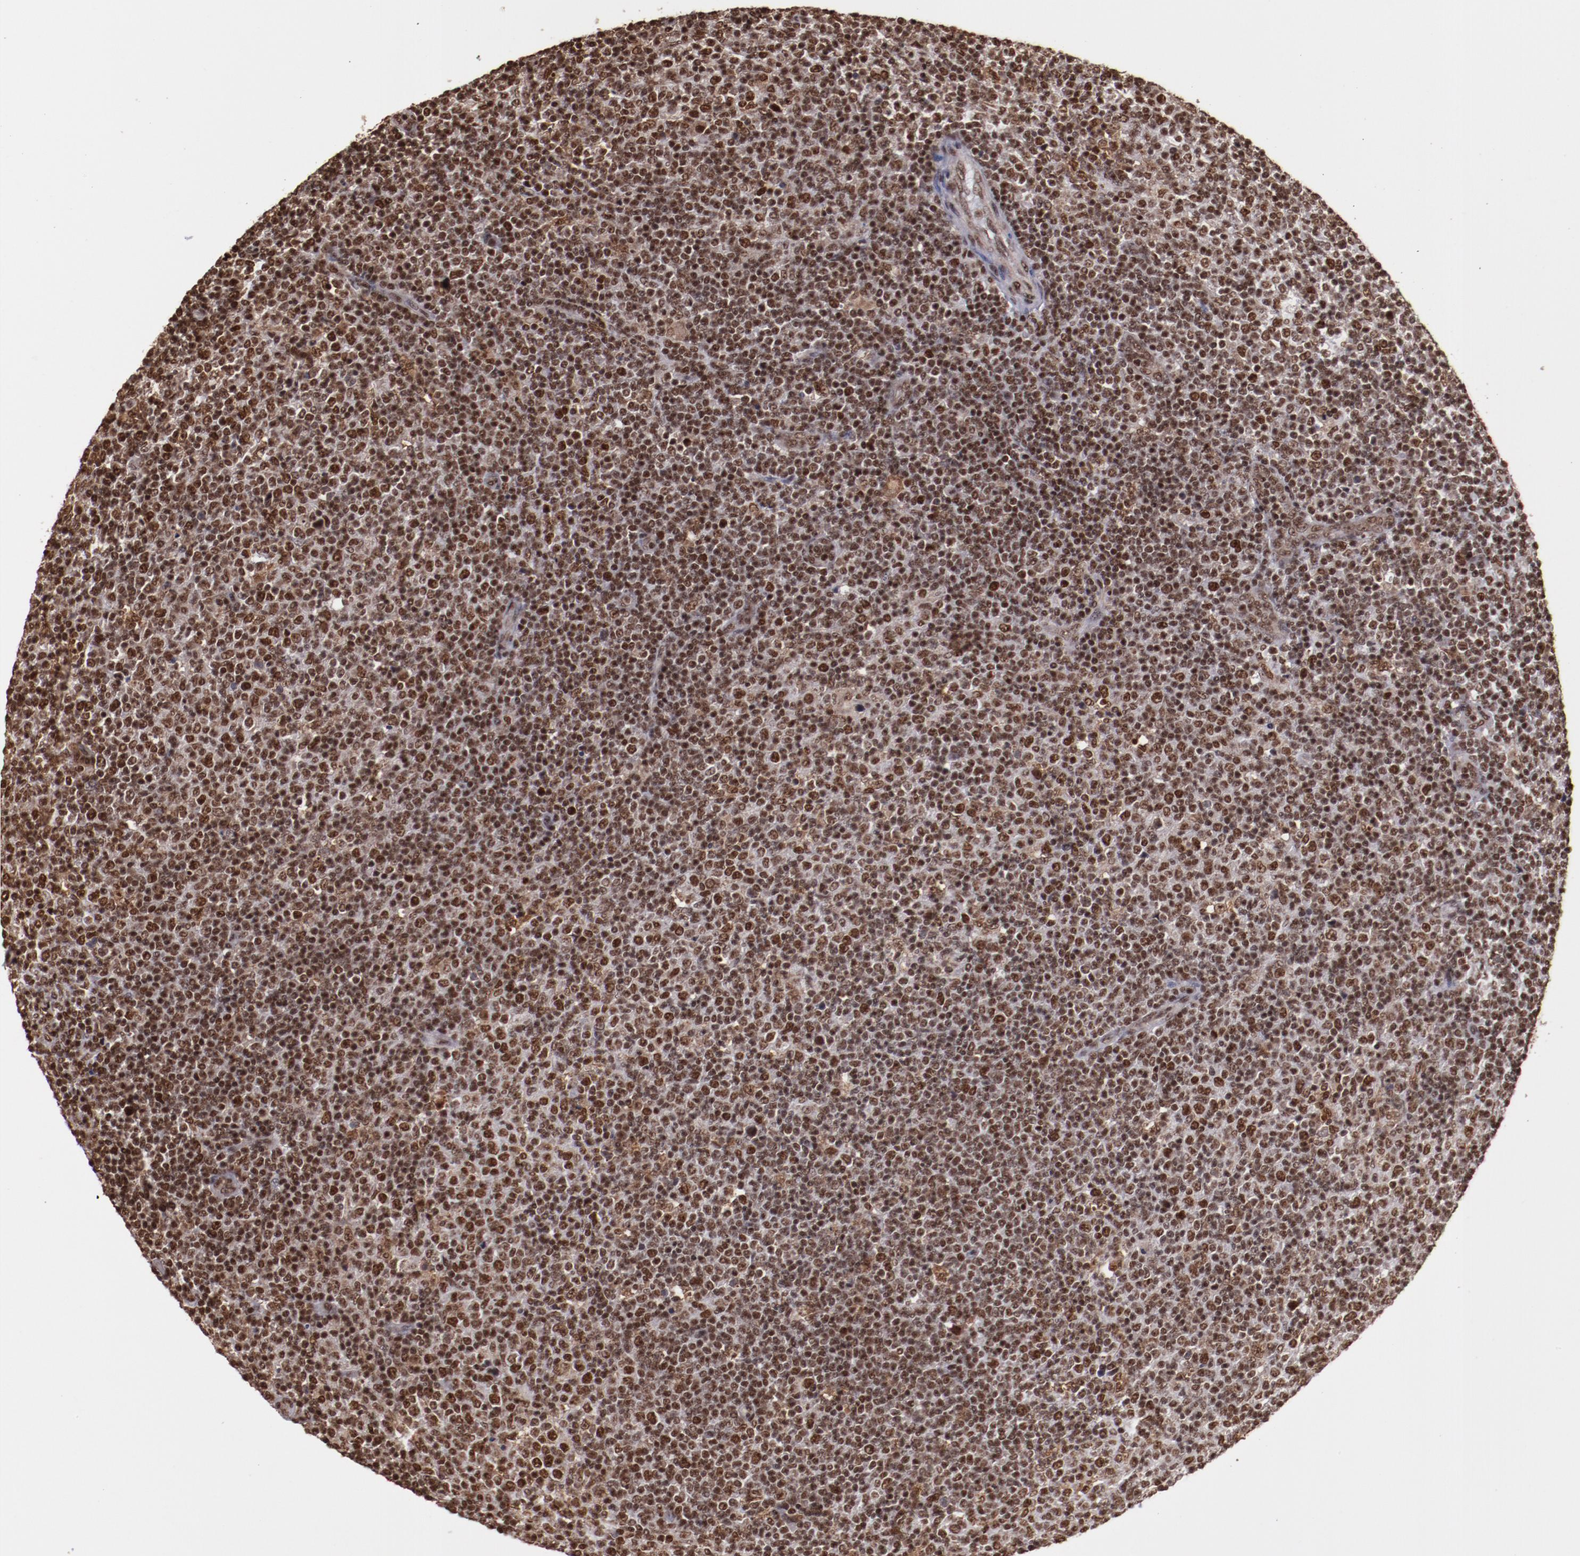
{"staining": {"intensity": "moderate", "quantity": ">75%", "location": "nuclear"}, "tissue": "lymphoma", "cell_type": "Tumor cells", "image_type": "cancer", "snomed": [{"axis": "morphology", "description": "Malignant lymphoma, non-Hodgkin's type, Low grade"}, {"axis": "topography", "description": "Lymph node"}], "caption": "Moderate nuclear positivity for a protein is identified in about >75% of tumor cells of low-grade malignant lymphoma, non-Hodgkin's type using immunohistochemistry (IHC).", "gene": "STAG2", "patient": {"sex": "male", "age": 70}}